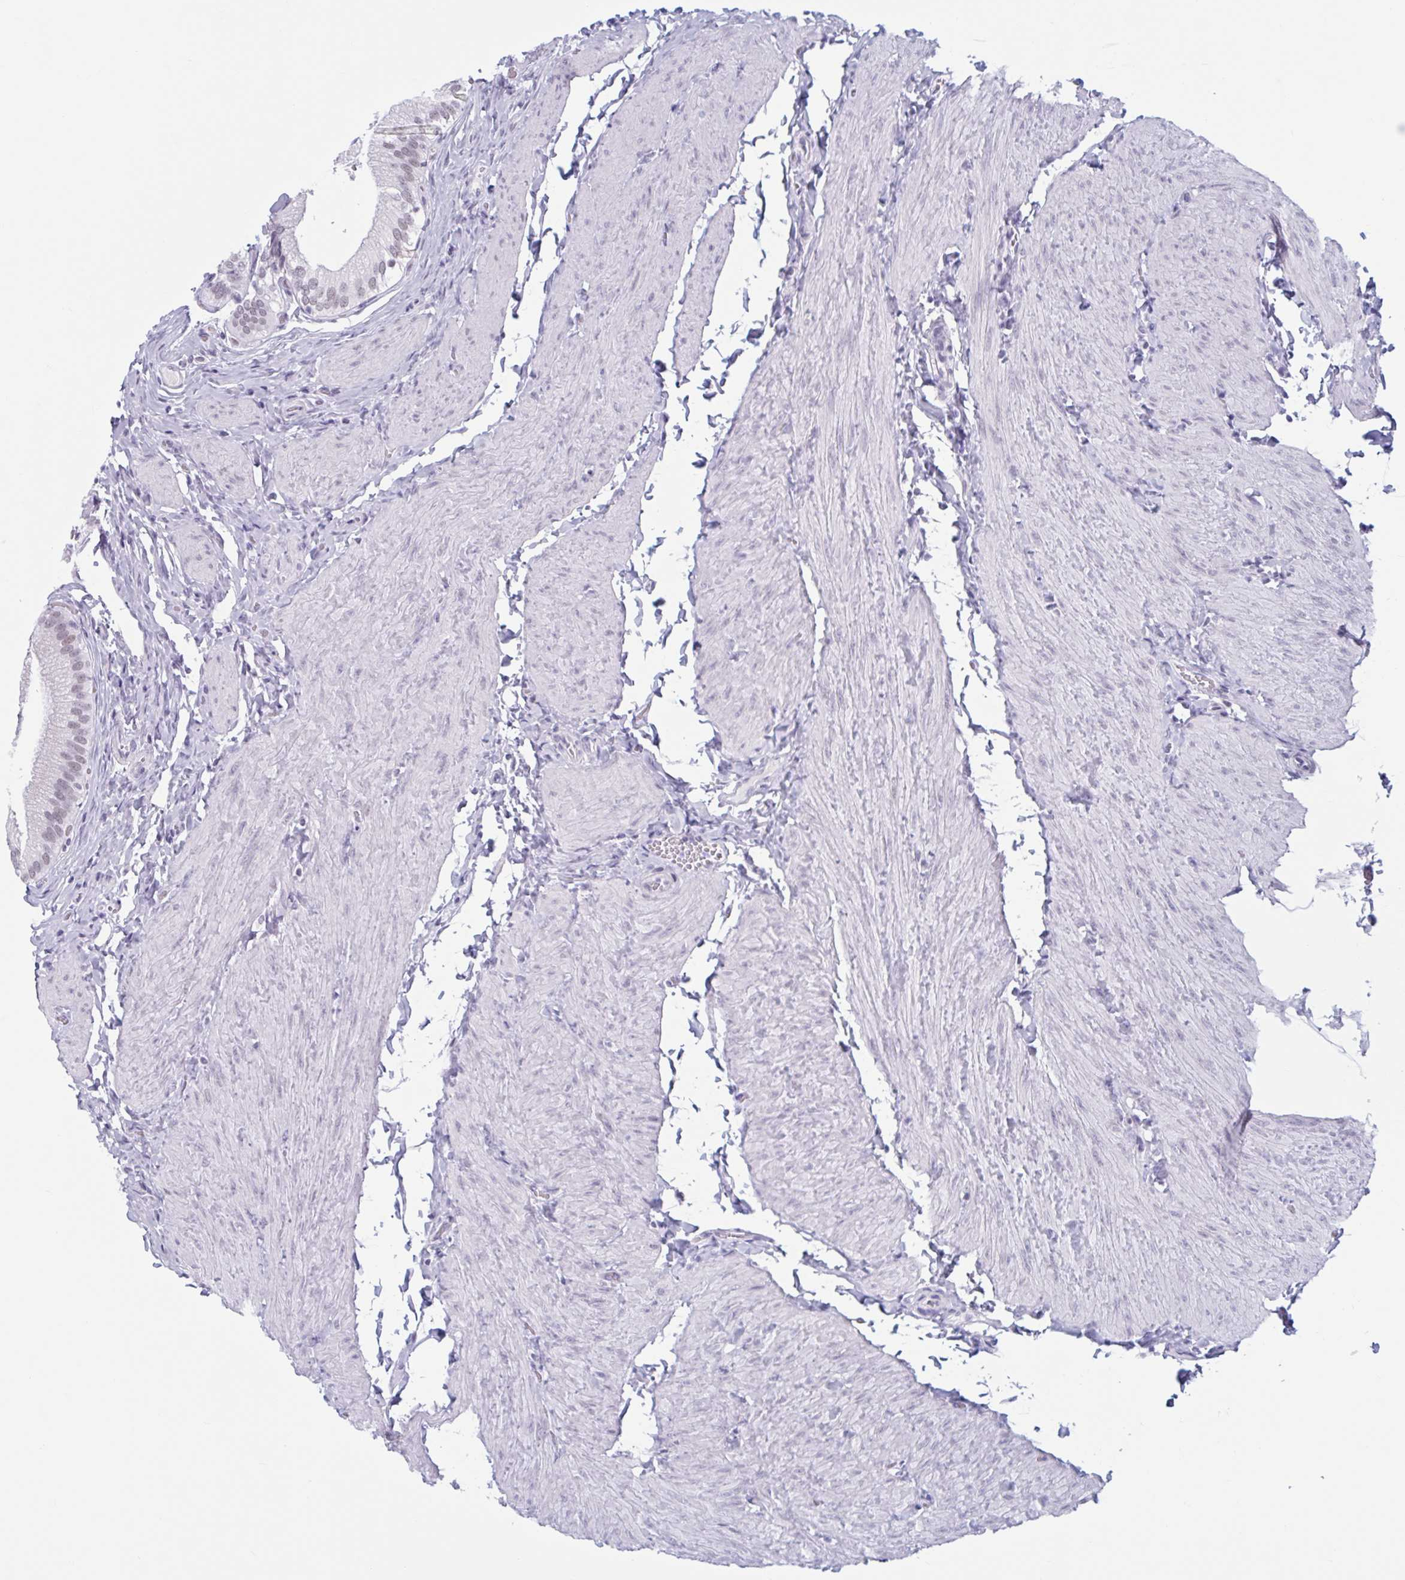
{"staining": {"intensity": "negative", "quantity": "none", "location": "none"}, "tissue": "gallbladder", "cell_type": "Glandular cells", "image_type": "normal", "snomed": [{"axis": "morphology", "description": "Normal tissue, NOS"}, {"axis": "topography", "description": "Gallbladder"}, {"axis": "topography", "description": "Peripheral nerve tissue"}], "caption": "This is an immunohistochemistry histopathology image of unremarkable human gallbladder. There is no positivity in glandular cells.", "gene": "MSMB", "patient": {"sex": "male", "age": 17}}